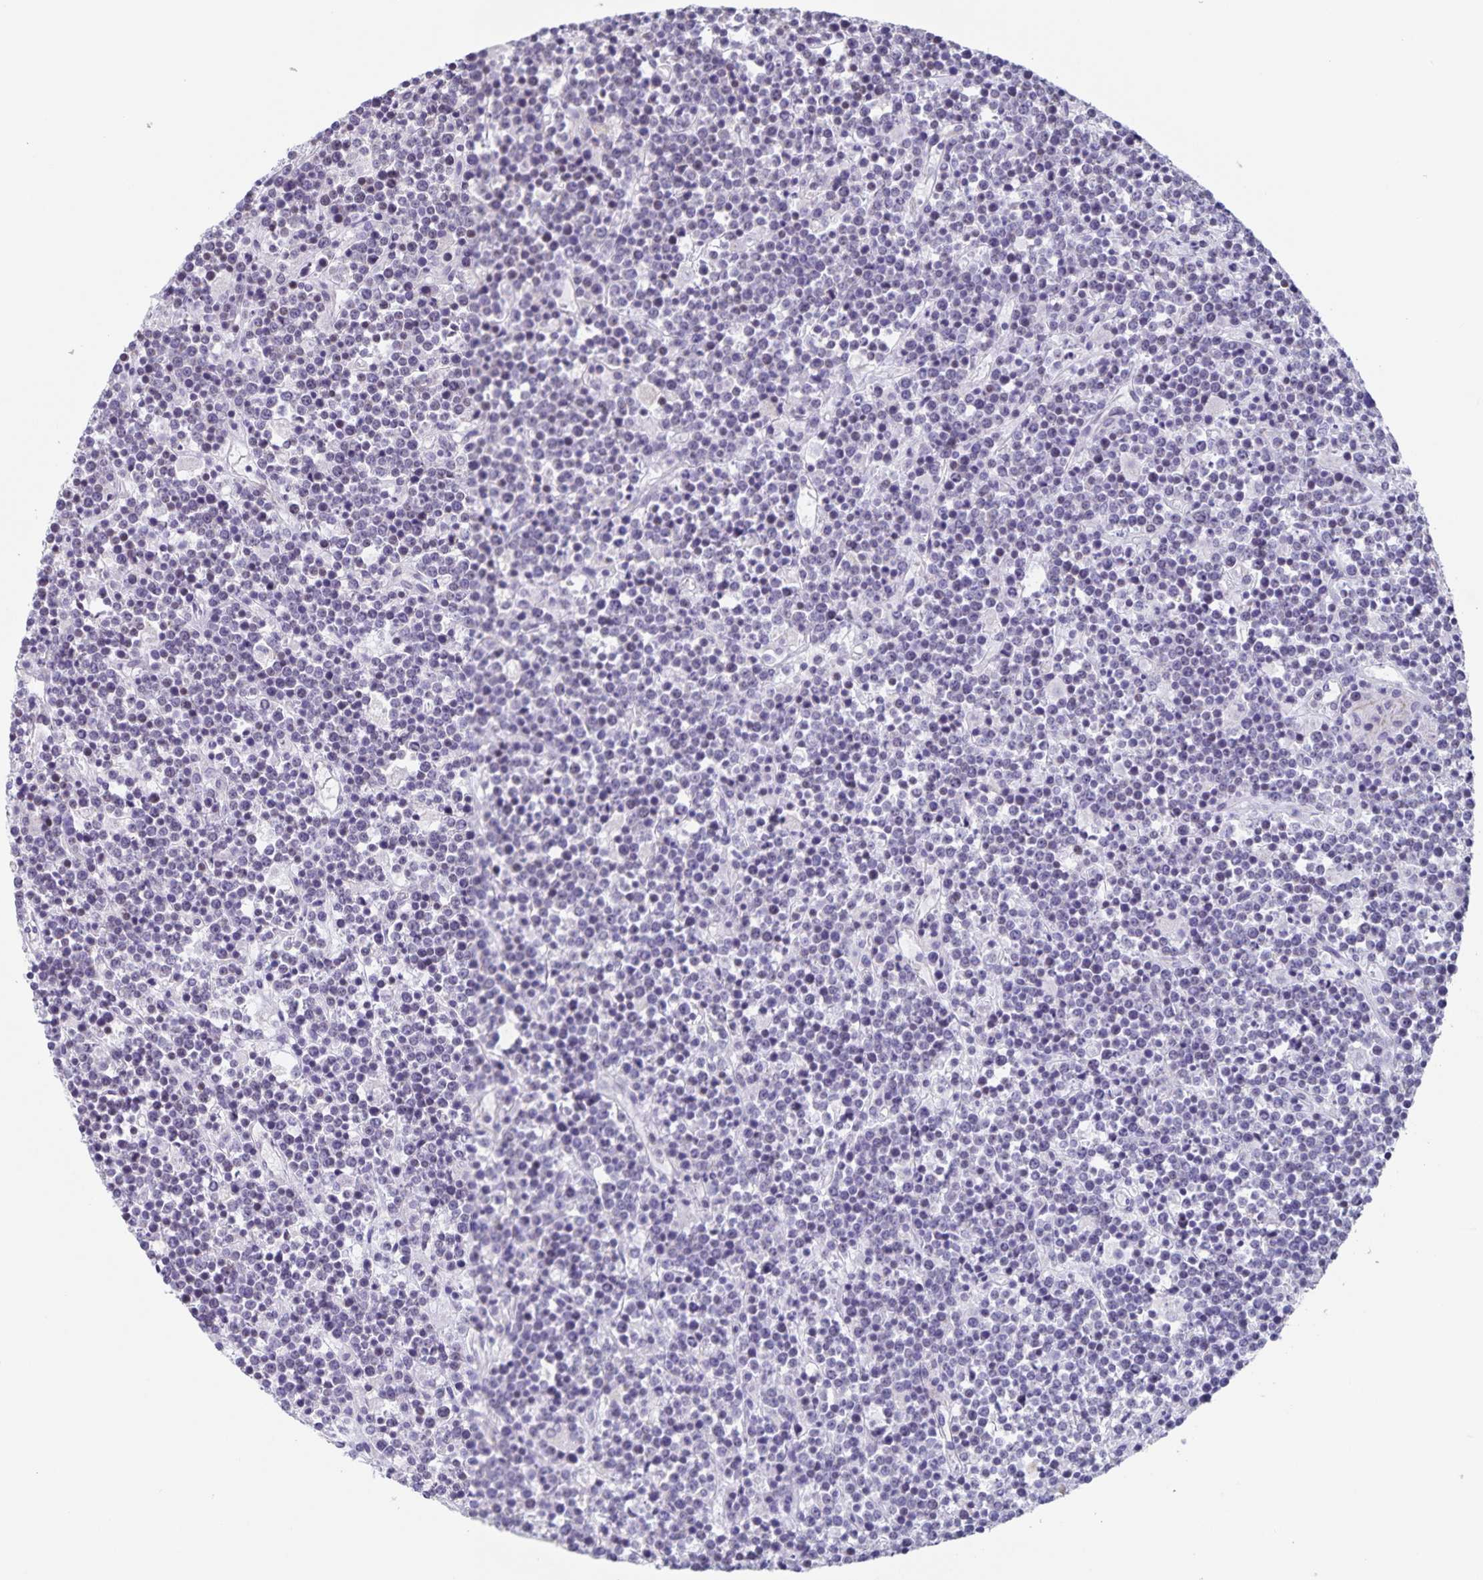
{"staining": {"intensity": "negative", "quantity": "none", "location": "none"}, "tissue": "lymphoma", "cell_type": "Tumor cells", "image_type": "cancer", "snomed": [{"axis": "morphology", "description": "Malignant lymphoma, non-Hodgkin's type, High grade"}, {"axis": "topography", "description": "Ovary"}], "caption": "DAB immunohistochemical staining of human lymphoma shows no significant positivity in tumor cells.", "gene": "SYNM", "patient": {"sex": "female", "age": 56}}